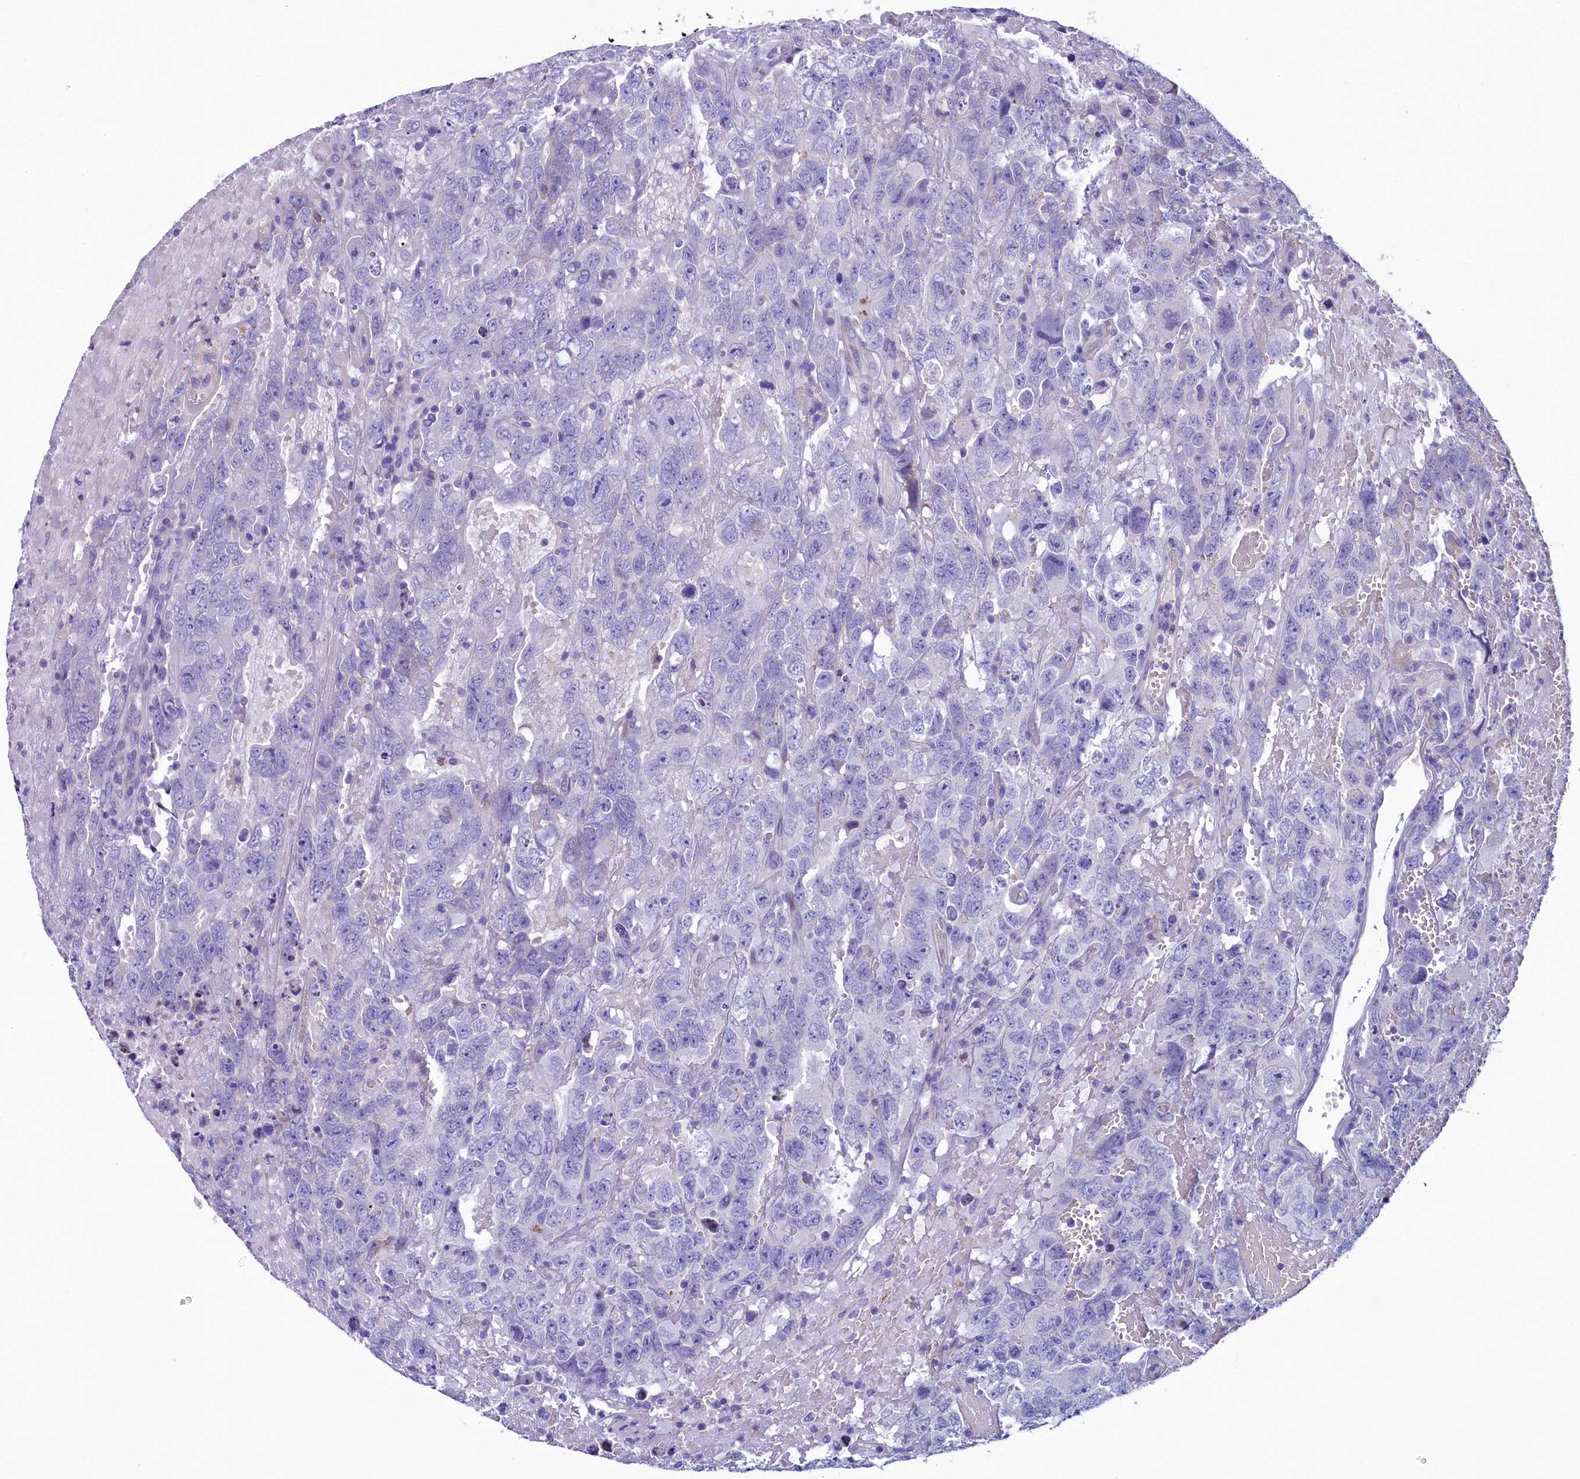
{"staining": {"intensity": "negative", "quantity": "none", "location": "none"}, "tissue": "testis cancer", "cell_type": "Tumor cells", "image_type": "cancer", "snomed": [{"axis": "morphology", "description": "Carcinoma, Embryonal, NOS"}, {"axis": "topography", "description": "Testis"}], "caption": "Immunohistochemistry histopathology image of human embryonal carcinoma (testis) stained for a protein (brown), which exhibits no positivity in tumor cells.", "gene": "KRBOX5", "patient": {"sex": "male", "age": 45}}